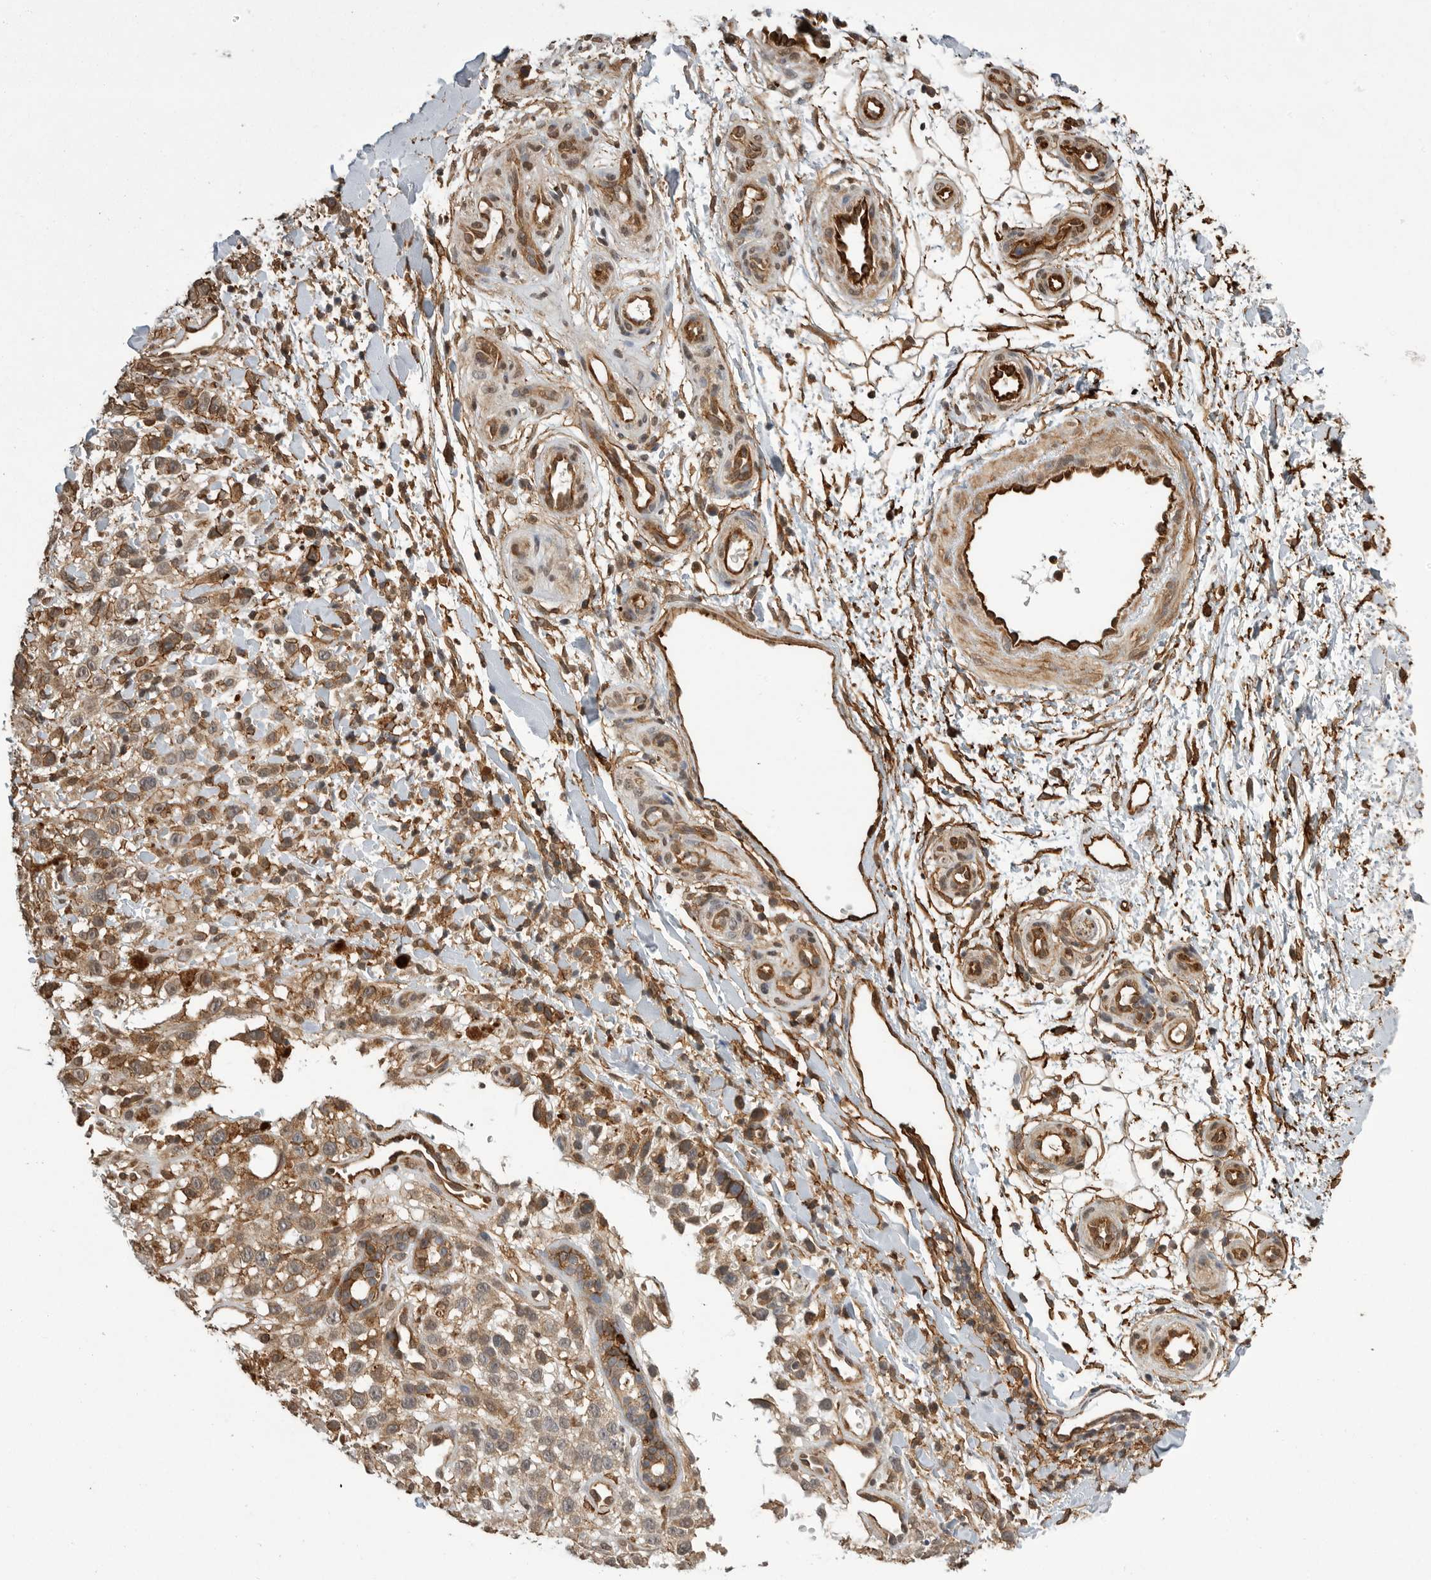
{"staining": {"intensity": "weak", "quantity": ">75%", "location": "cytoplasmic/membranous"}, "tissue": "melanoma", "cell_type": "Tumor cells", "image_type": "cancer", "snomed": [{"axis": "morphology", "description": "Malignant melanoma, Metastatic site"}, {"axis": "topography", "description": "Skin"}], "caption": "Weak cytoplasmic/membranous protein positivity is seen in about >75% of tumor cells in melanoma. Nuclei are stained in blue.", "gene": "NECTIN1", "patient": {"sex": "female", "age": 72}}